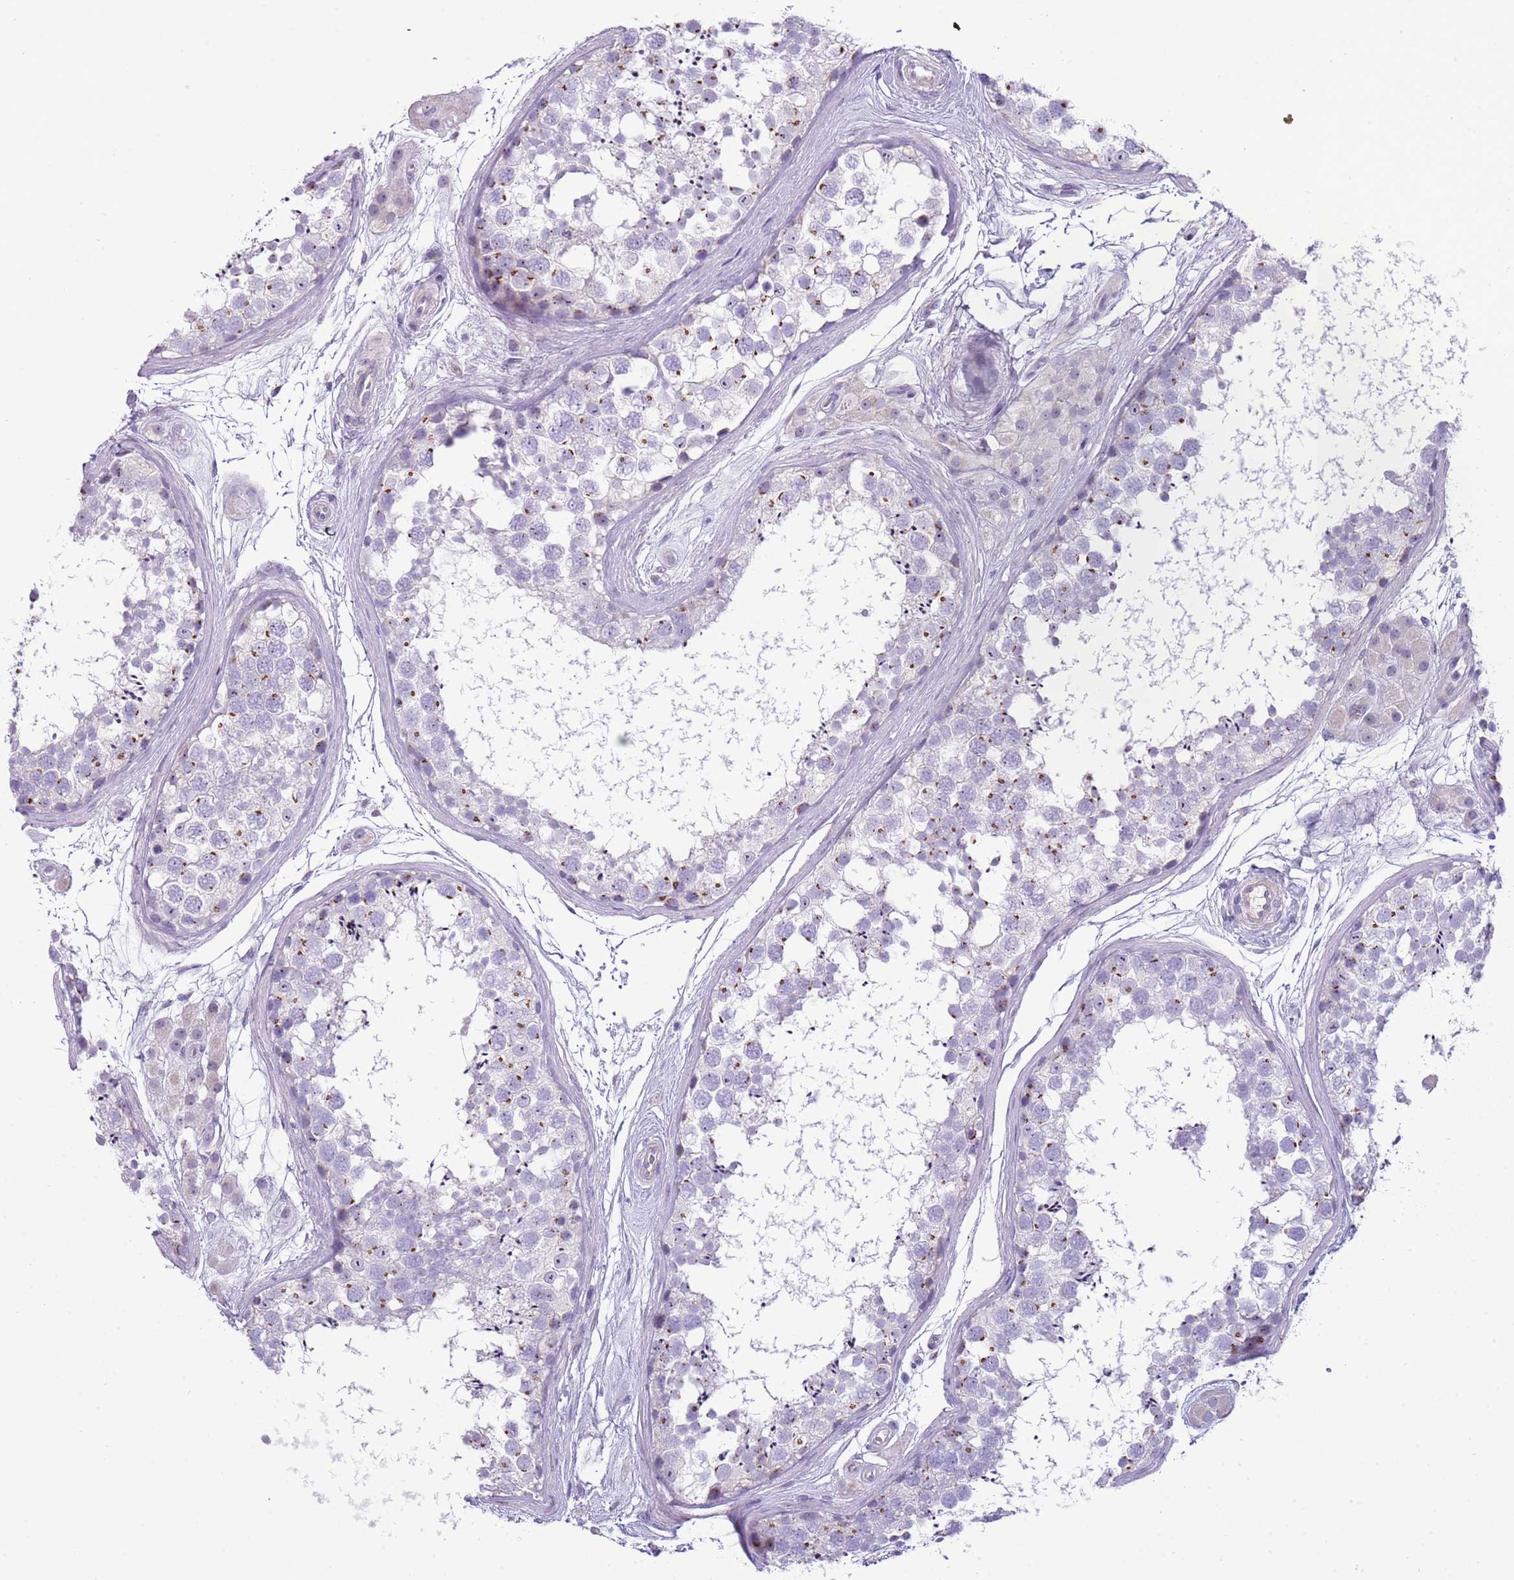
{"staining": {"intensity": "moderate", "quantity": "25%-75%", "location": "cytoplasmic/membranous"}, "tissue": "testis", "cell_type": "Cells in seminiferous ducts", "image_type": "normal", "snomed": [{"axis": "morphology", "description": "Normal tissue, NOS"}, {"axis": "topography", "description": "Testis"}], "caption": "The immunohistochemical stain labels moderate cytoplasmic/membranous expression in cells in seminiferous ducts of normal testis. (DAB (3,3'-diaminobenzidine) = brown stain, brightfield microscopy at high magnification).", "gene": "NBPF4", "patient": {"sex": "male", "age": 56}}